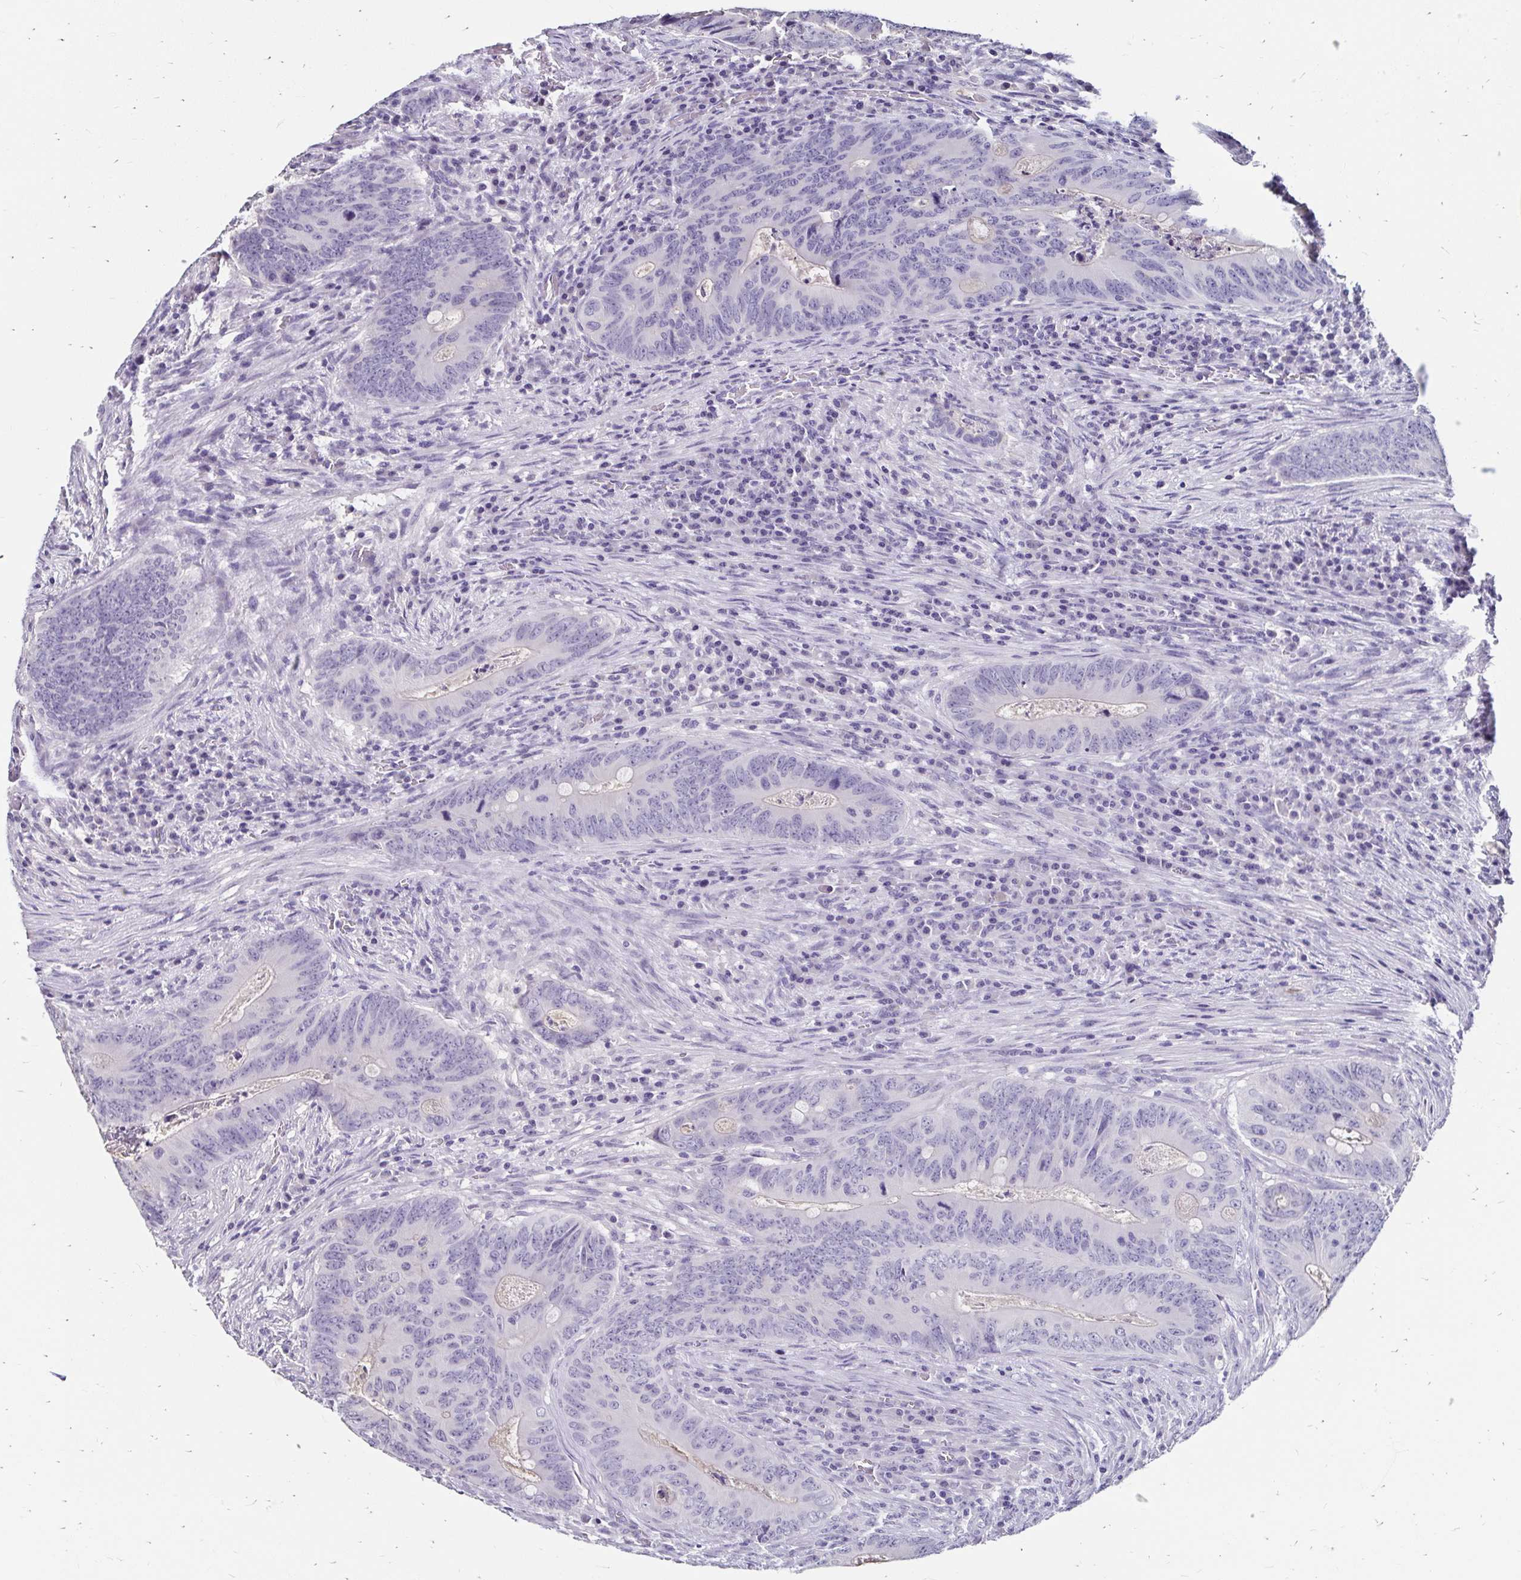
{"staining": {"intensity": "negative", "quantity": "none", "location": "none"}, "tissue": "colorectal cancer", "cell_type": "Tumor cells", "image_type": "cancer", "snomed": [{"axis": "morphology", "description": "Adenocarcinoma, NOS"}, {"axis": "topography", "description": "Colon"}], "caption": "Immunohistochemistry histopathology image of human adenocarcinoma (colorectal) stained for a protein (brown), which exhibits no positivity in tumor cells.", "gene": "SCG3", "patient": {"sex": "female", "age": 74}}